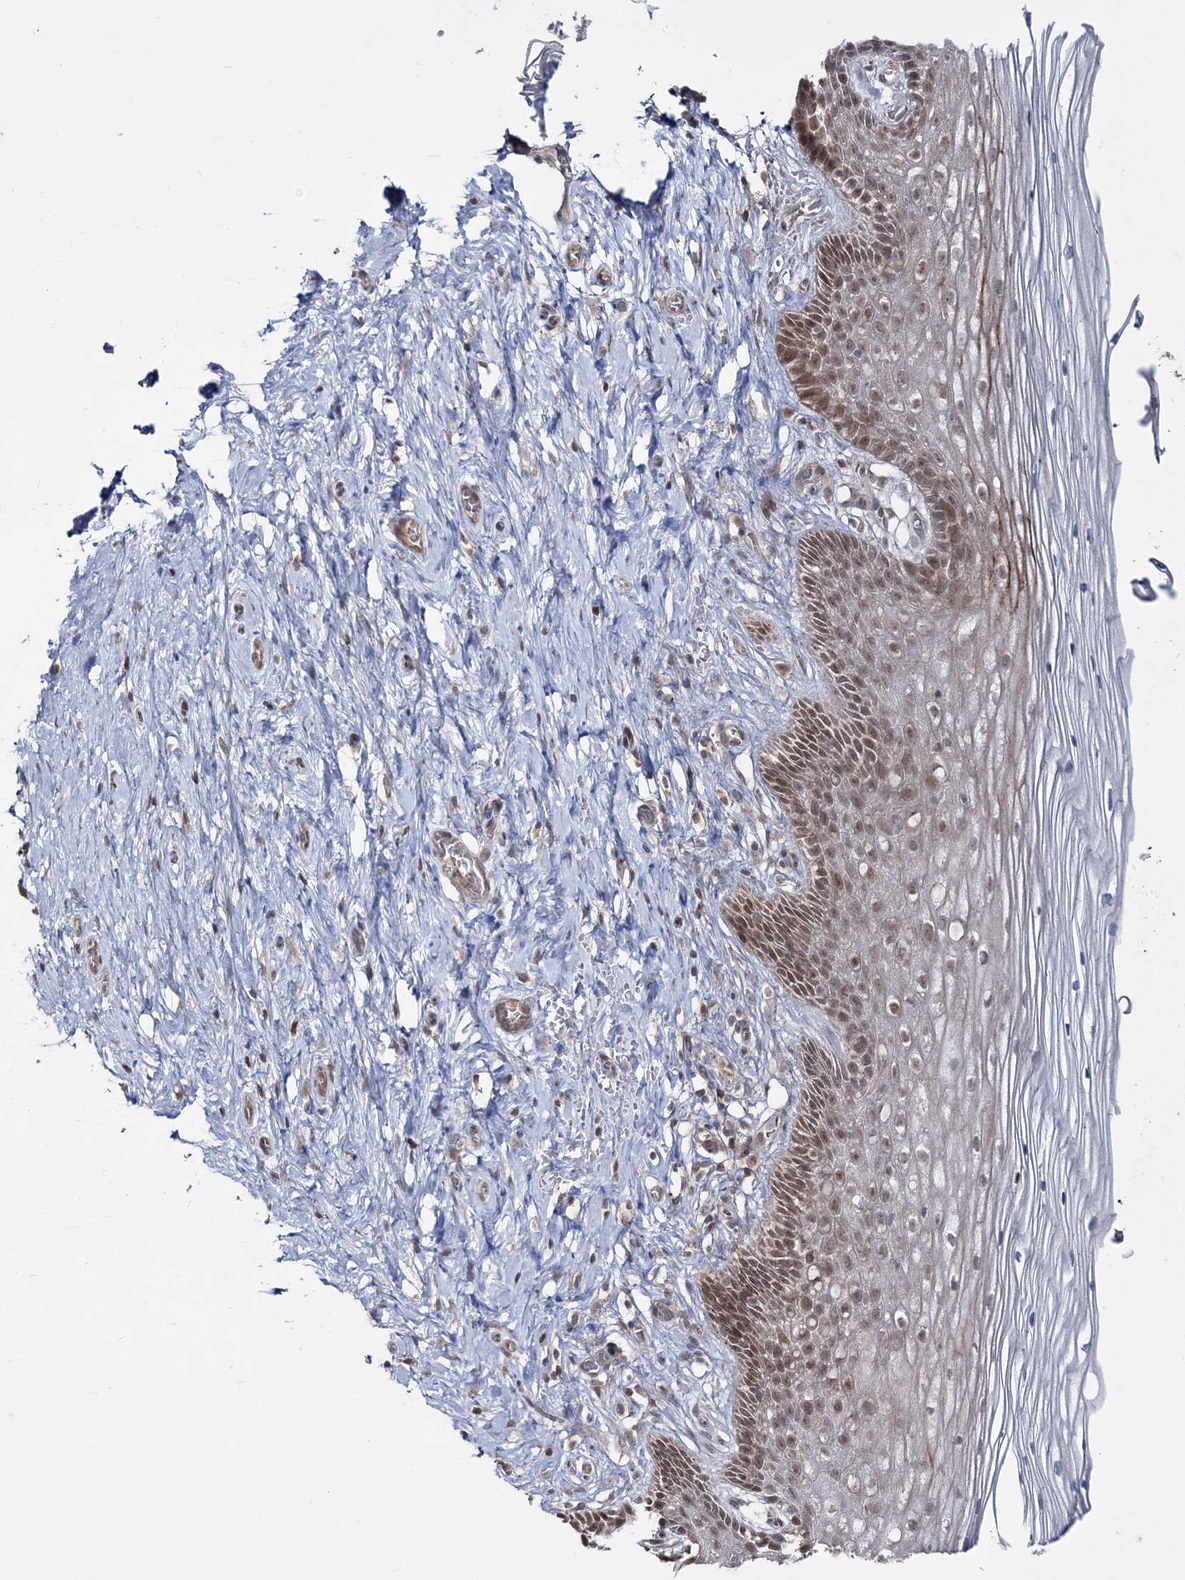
{"staining": {"intensity": "moderate", "quantity": ">75%", "location": "cytoplasmic/membranous,nuclear"}, "tissue": "cervix", "cell_type": "Glandular cells", "image_type": "normal", "snomed": [{"axis": "morphology", "description": "Normal tissue, NOS"}, {"axis": "topography", "description": "Cervix"}], "caption": "Glandular cells show medium levels of moderate cytoplasmic/membranous,nuclear staining in about >75% of cells in benign human cervix.", "gene": "MOCS2", "patient": {"sex": "female", "age": 33}}